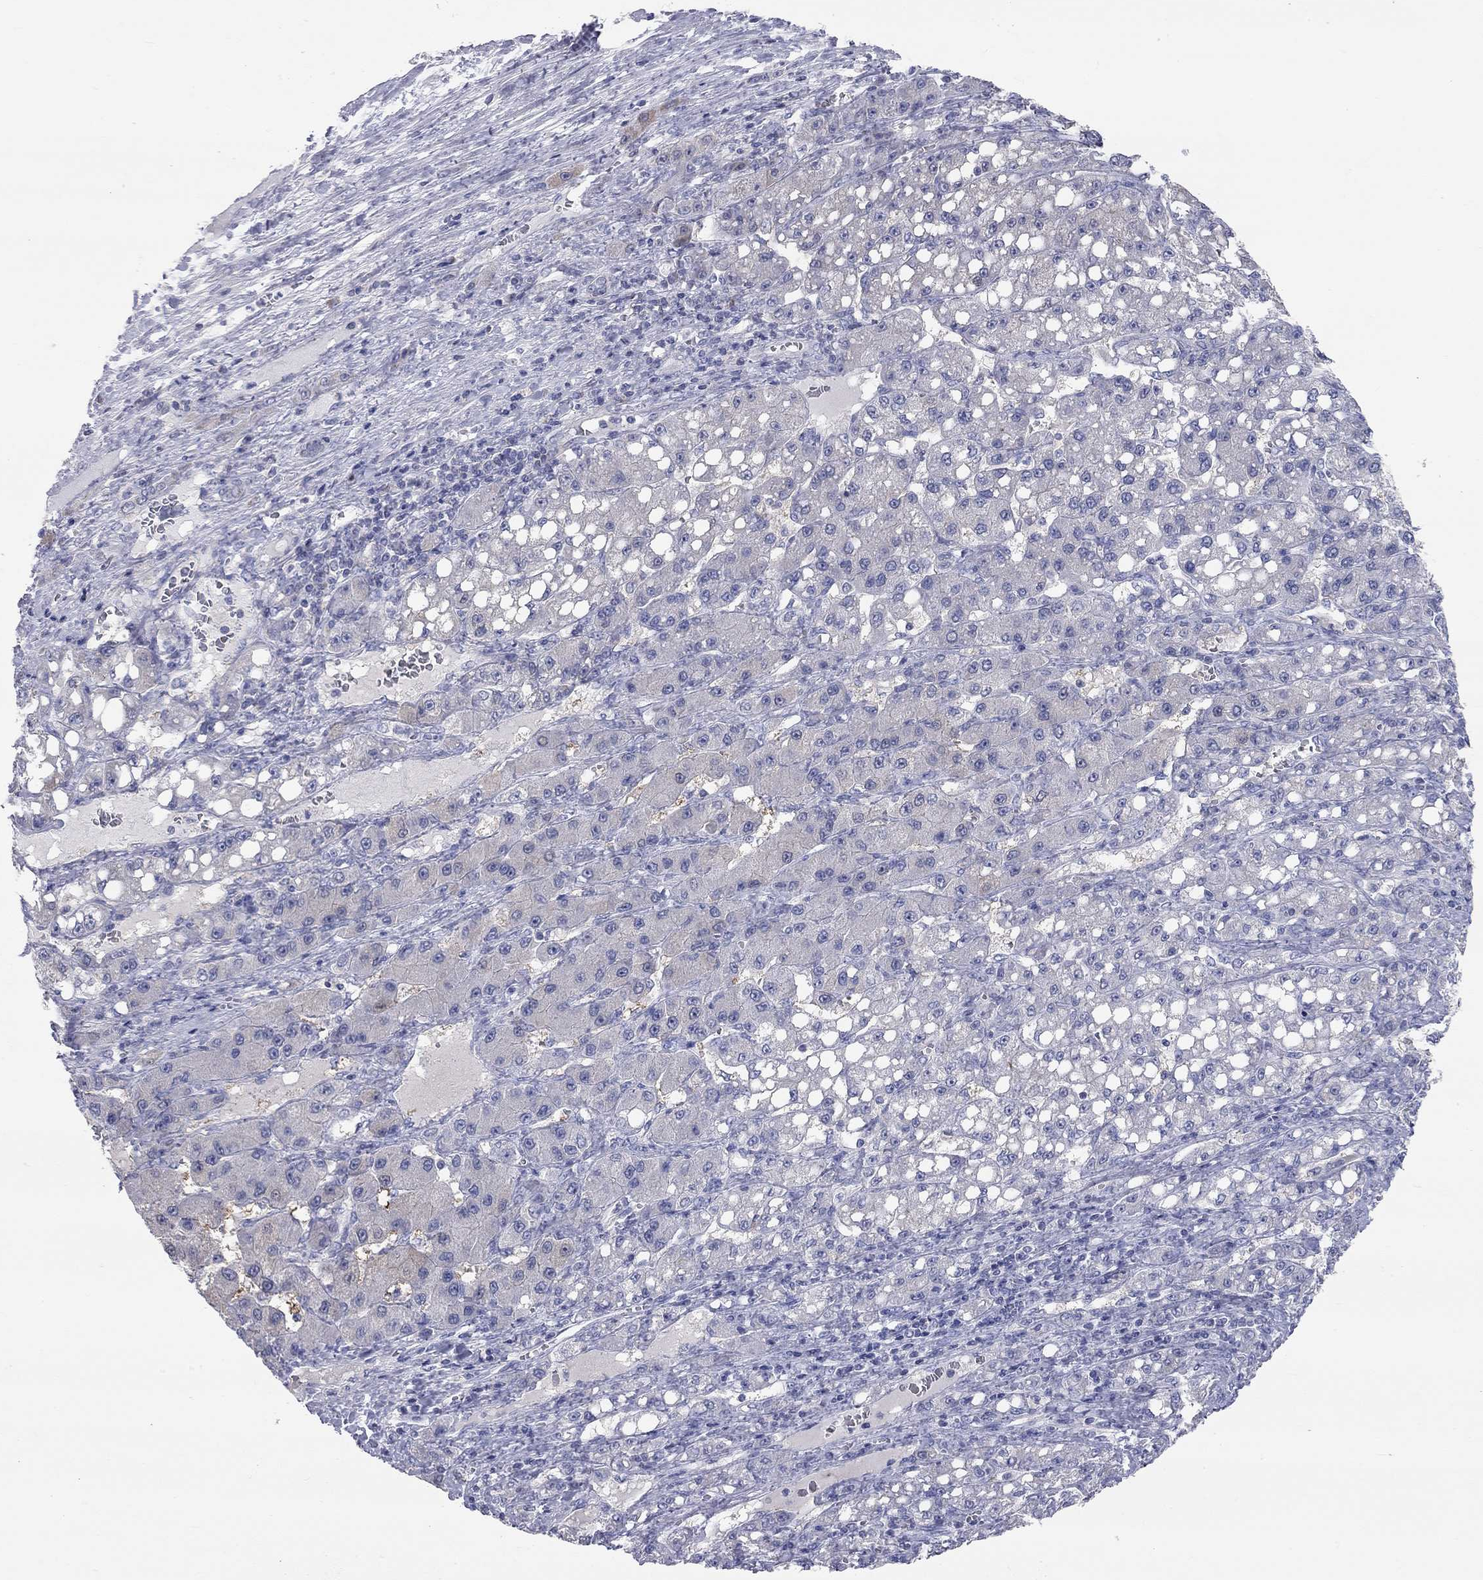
{"staining": {"intensity": "negative", "quantity": "none", "location": "none"}, "tissue": "liver cancer", "cell_type": "Tumor cells", "image_type": "cancer", "snomed": [{"axis": "morphology", "description": "Carcinoma, Hepatocellular, NOS"}, {"axis": "topography", "description": "Liver"}], "caption": "Immunohistochemistry (IHC) micrograph of neoplastic tissue: human liver hepatocellular carcinoma stained with DAB (3,3'-diaminobenzidine) demonstrates no significant protein staining in tumor cells.", "gene": "CFAP161", "patient": {"sex": "female", "age": 65}}